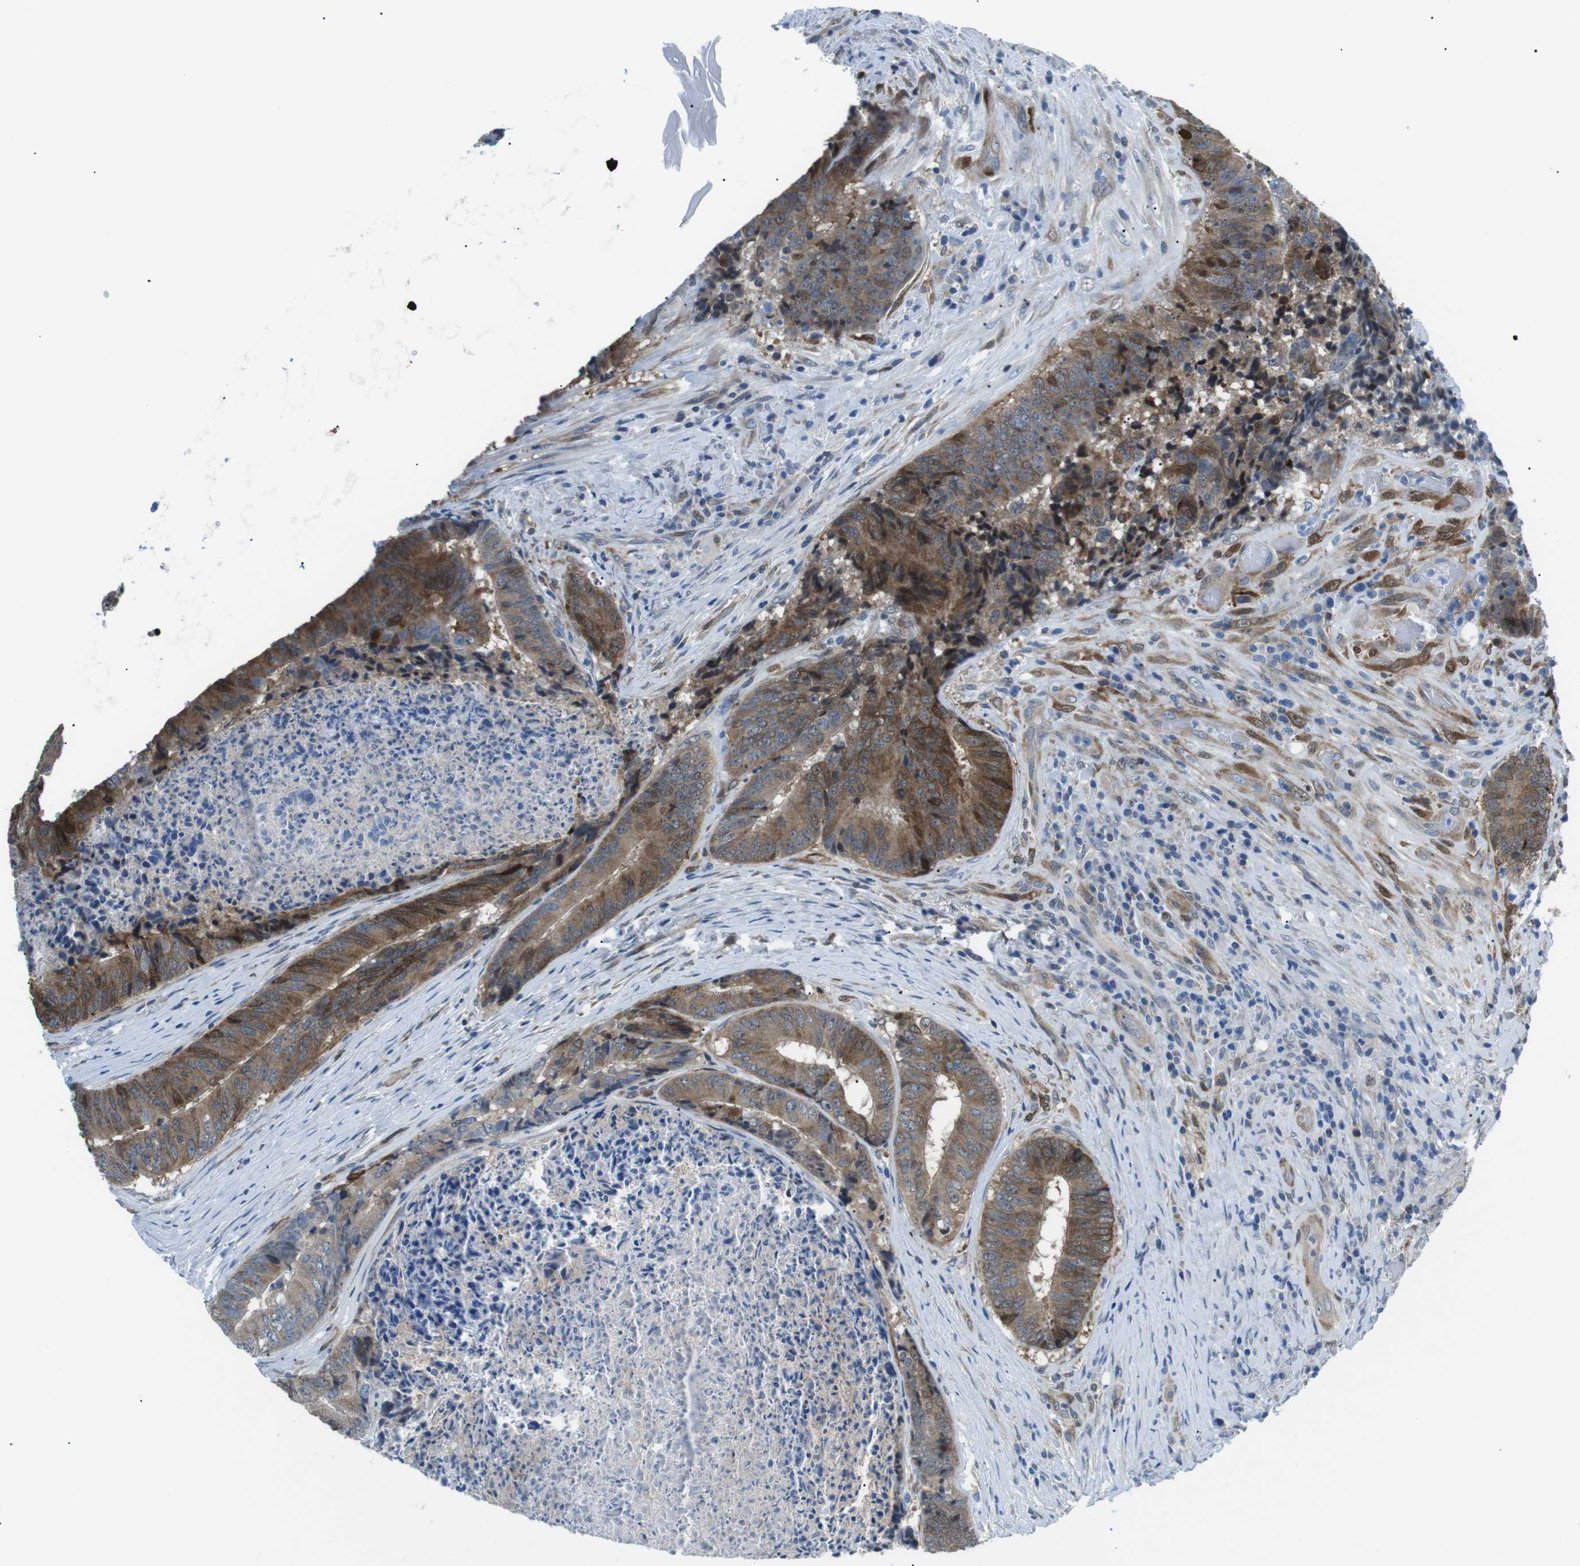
{"staining": {"intensity": "moderate", "quantity": ">75%", "location": "cytoplasmic/membranous"}, "tissue": "colorectal cancer", "cell_type": "Tumor cells", "image_type": "cancer", "snomed": [{"axis": "morphology", "description": "Adenocarcinoma, NOS"}, {"axis": "topography", "description": "Rectum"}], "caption": "High-magnification brightfield microscopy of colorectal adenocarcinoma stained with DAB (brown) and counterstained with hematoxylin (blue). tumor cells exhibit moderate cytoplasmic/membranous expression is identified in about>75% of cells.", "gene": "PHLDA1", "patient": {"sex": "male", "age": 72}}